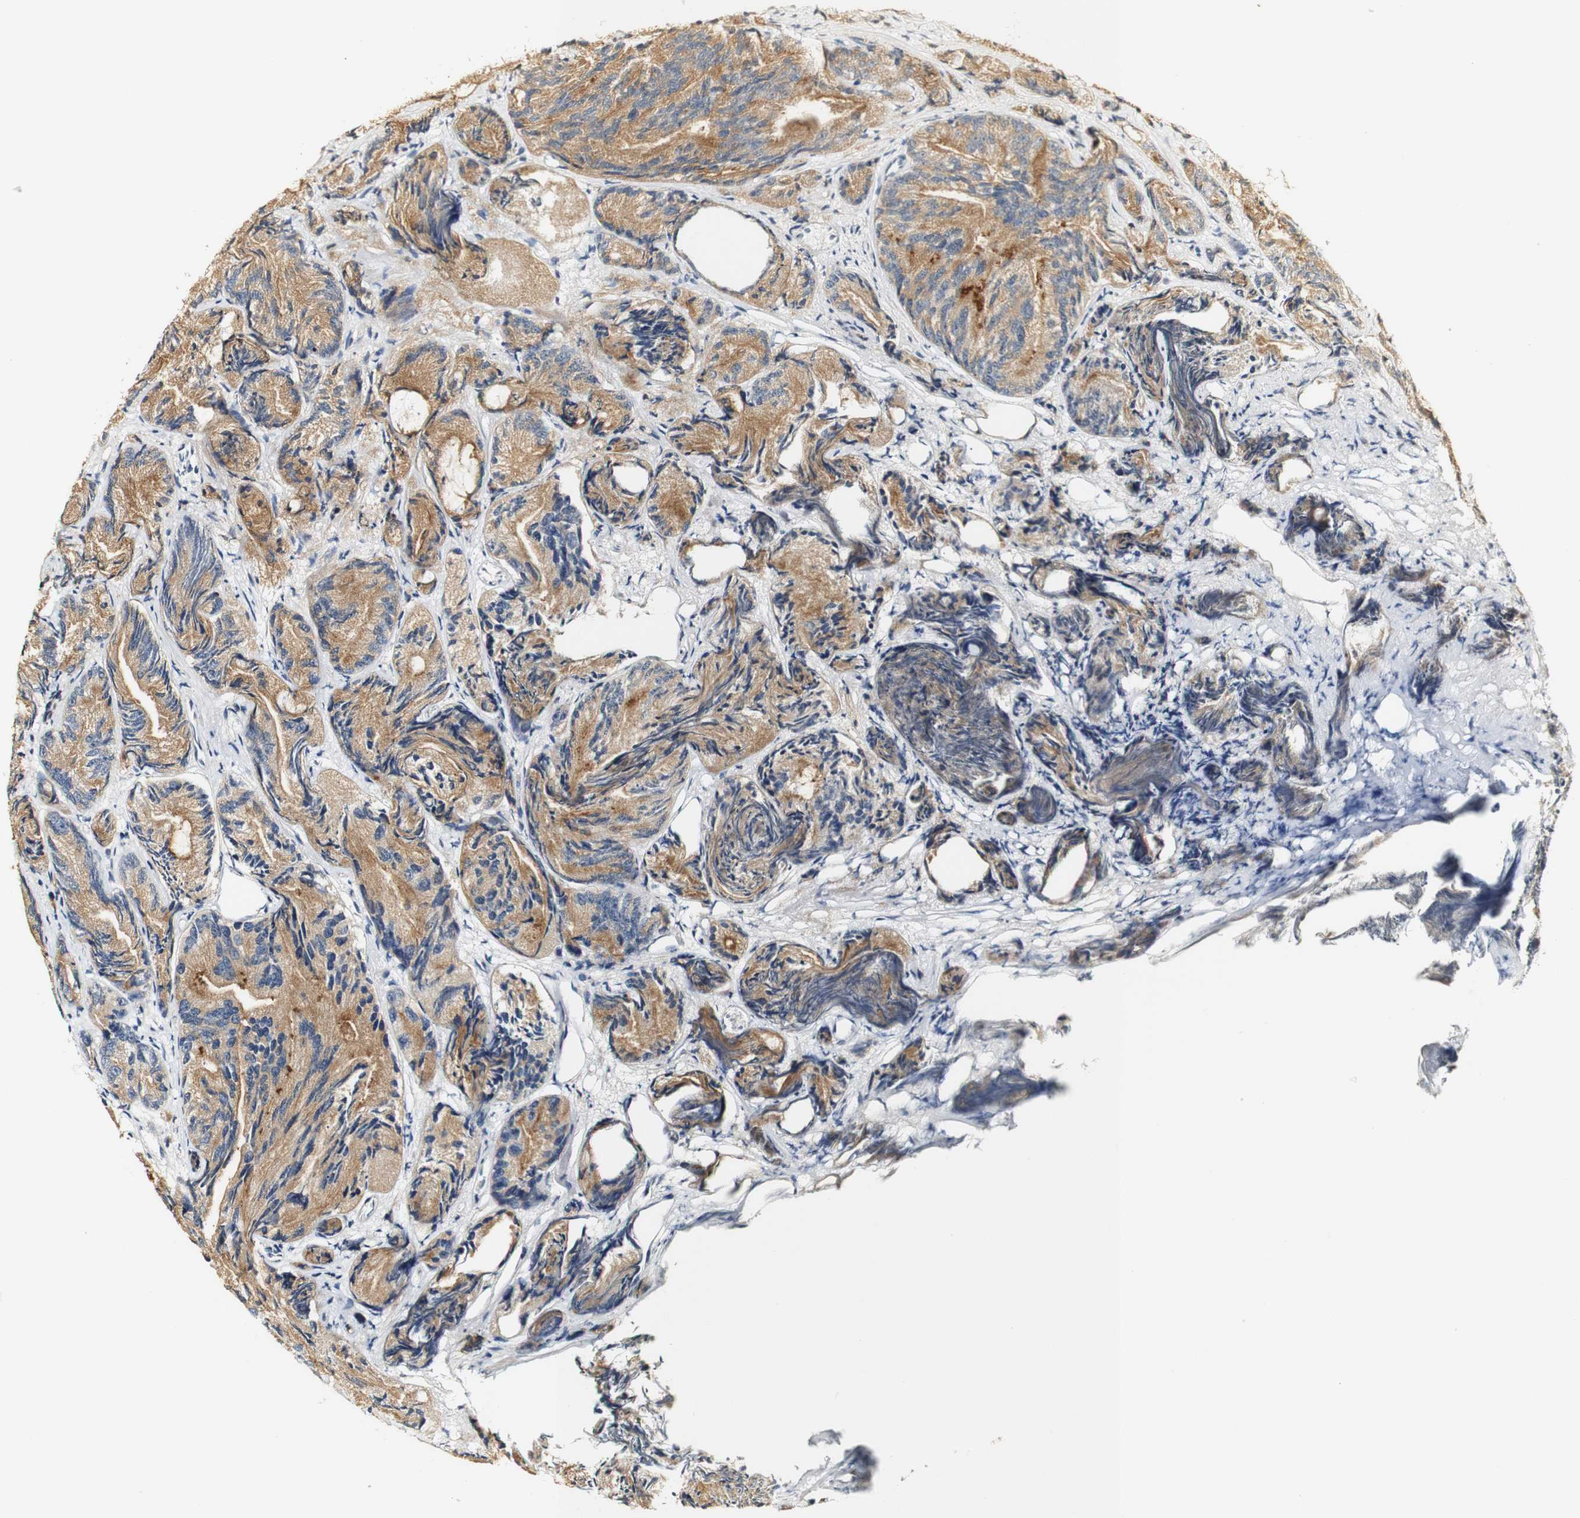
{"staining": {"intensity": "moderate", "quantity": ">75%", "location": "cytoplasmic/membranous"}, "tissue": "prostate cancer", "cell_type": "Tumor cells", "image_type": "cancer", "snomed": [{"axis": "morphology", "description": "Adenocarcinoma, Low grade"}, {"axis": "topography", "description": "Prostate"}], "caption": "A histopathology image showing moderate cytoplasmic/membranous staining in approximately >75% of tumor cells in prostate low-grade adenocarcinoma, as visualized by brown immunohistochemical staining.", "gene": "SYT7", "patient": {"sex": "male", "age": 89}}